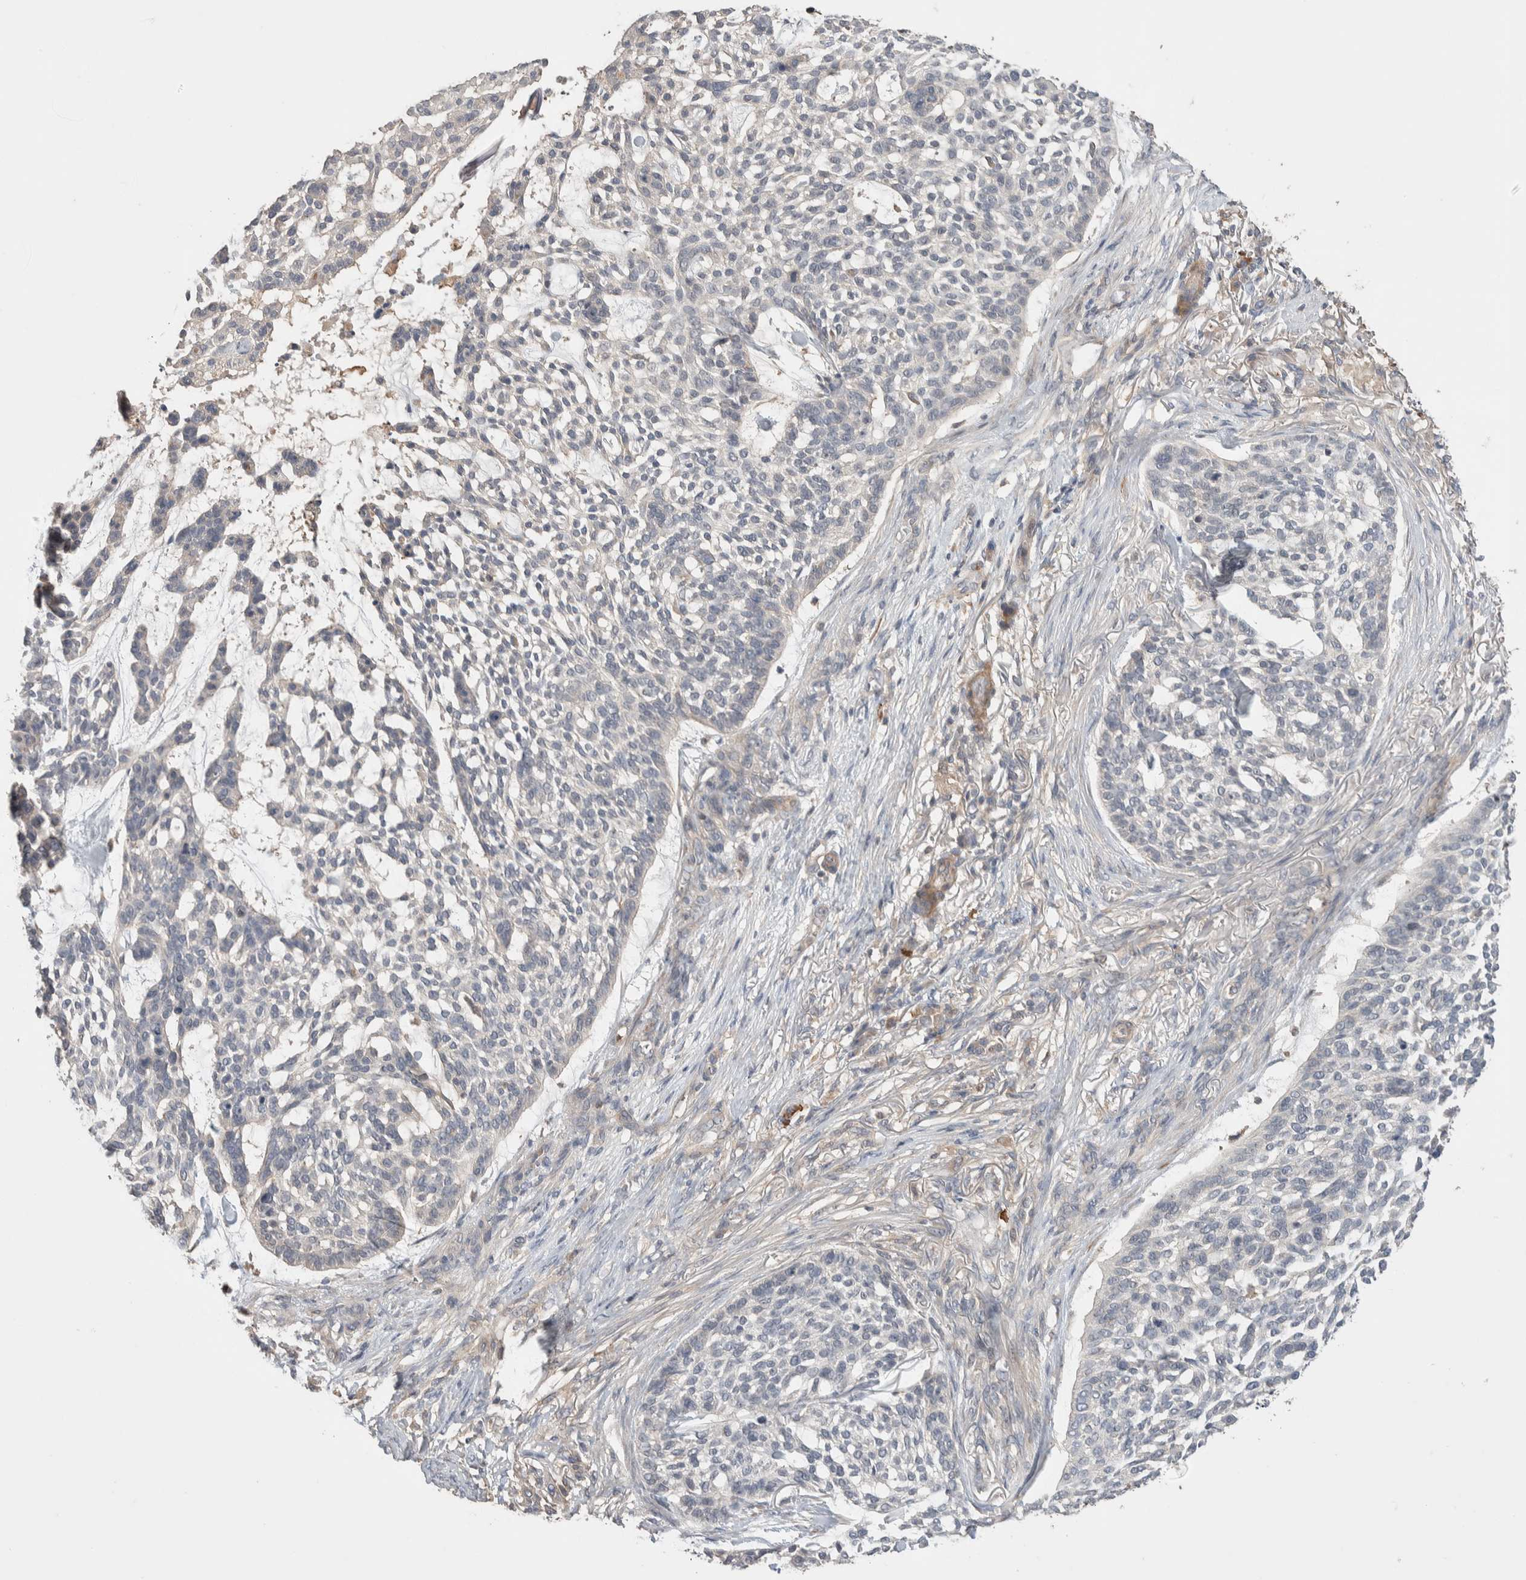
{"staining": {"intensity": "negative", "quantity": "none", "location": "none"}, "tissue": "skin cancer", "cell_type": "Tumor cells", "image_type": "cancer", "snomed": [{"axis": "morphology", "description": "Basal cell carcinoma"}, {"axis": "topography", "description": "Skin"}], "caption": "An IHC image of basal cell carcinoma (skin) is shown. There is no staining in tumor cells of basal cell carcinoma (skin).", "gene": "WDR91", "patient": {"sex": "female", "age": 64}}